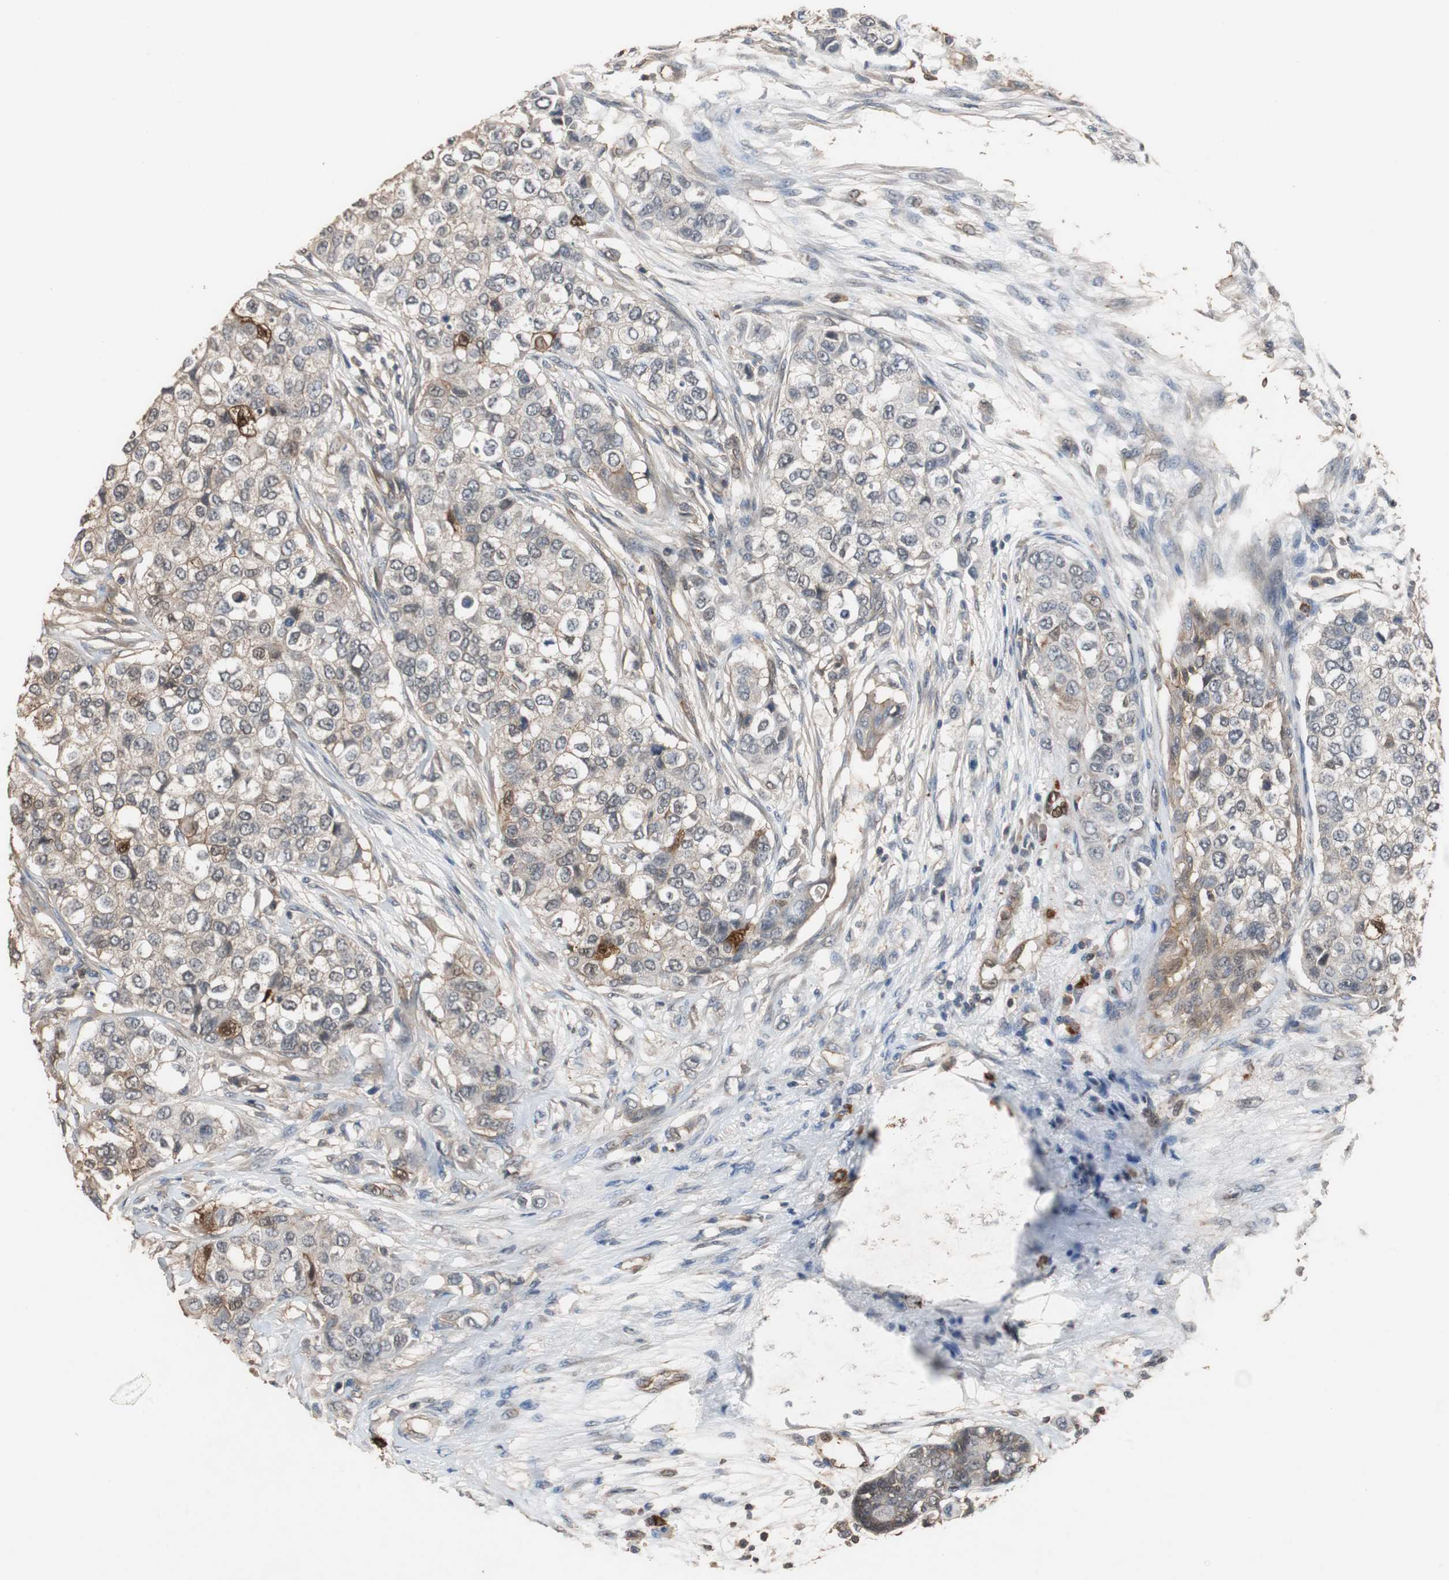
{"staining": {"intensity": "moderate", "quantity": "25%-75%", "location": "cytoplasmic/membranous"}, "tissue": "breast cancer", "cell_type": "Tumor cells", "image_type": "cancer", "snomed": [{"axis": "morphology", "description": "Normal tissue, NOS"}, {"axis": "morphology", "description": "Duct carcinoma"}, {"axis": "topography", "description": "Breast"}], "caption": "Intraductal carcinoma (breast) stained for a protein displays moderate cytoplasmic/membranous positivity in tumor cells.", "gene": "NDRG1", "patient": {"sex": "female", "age": 49}}